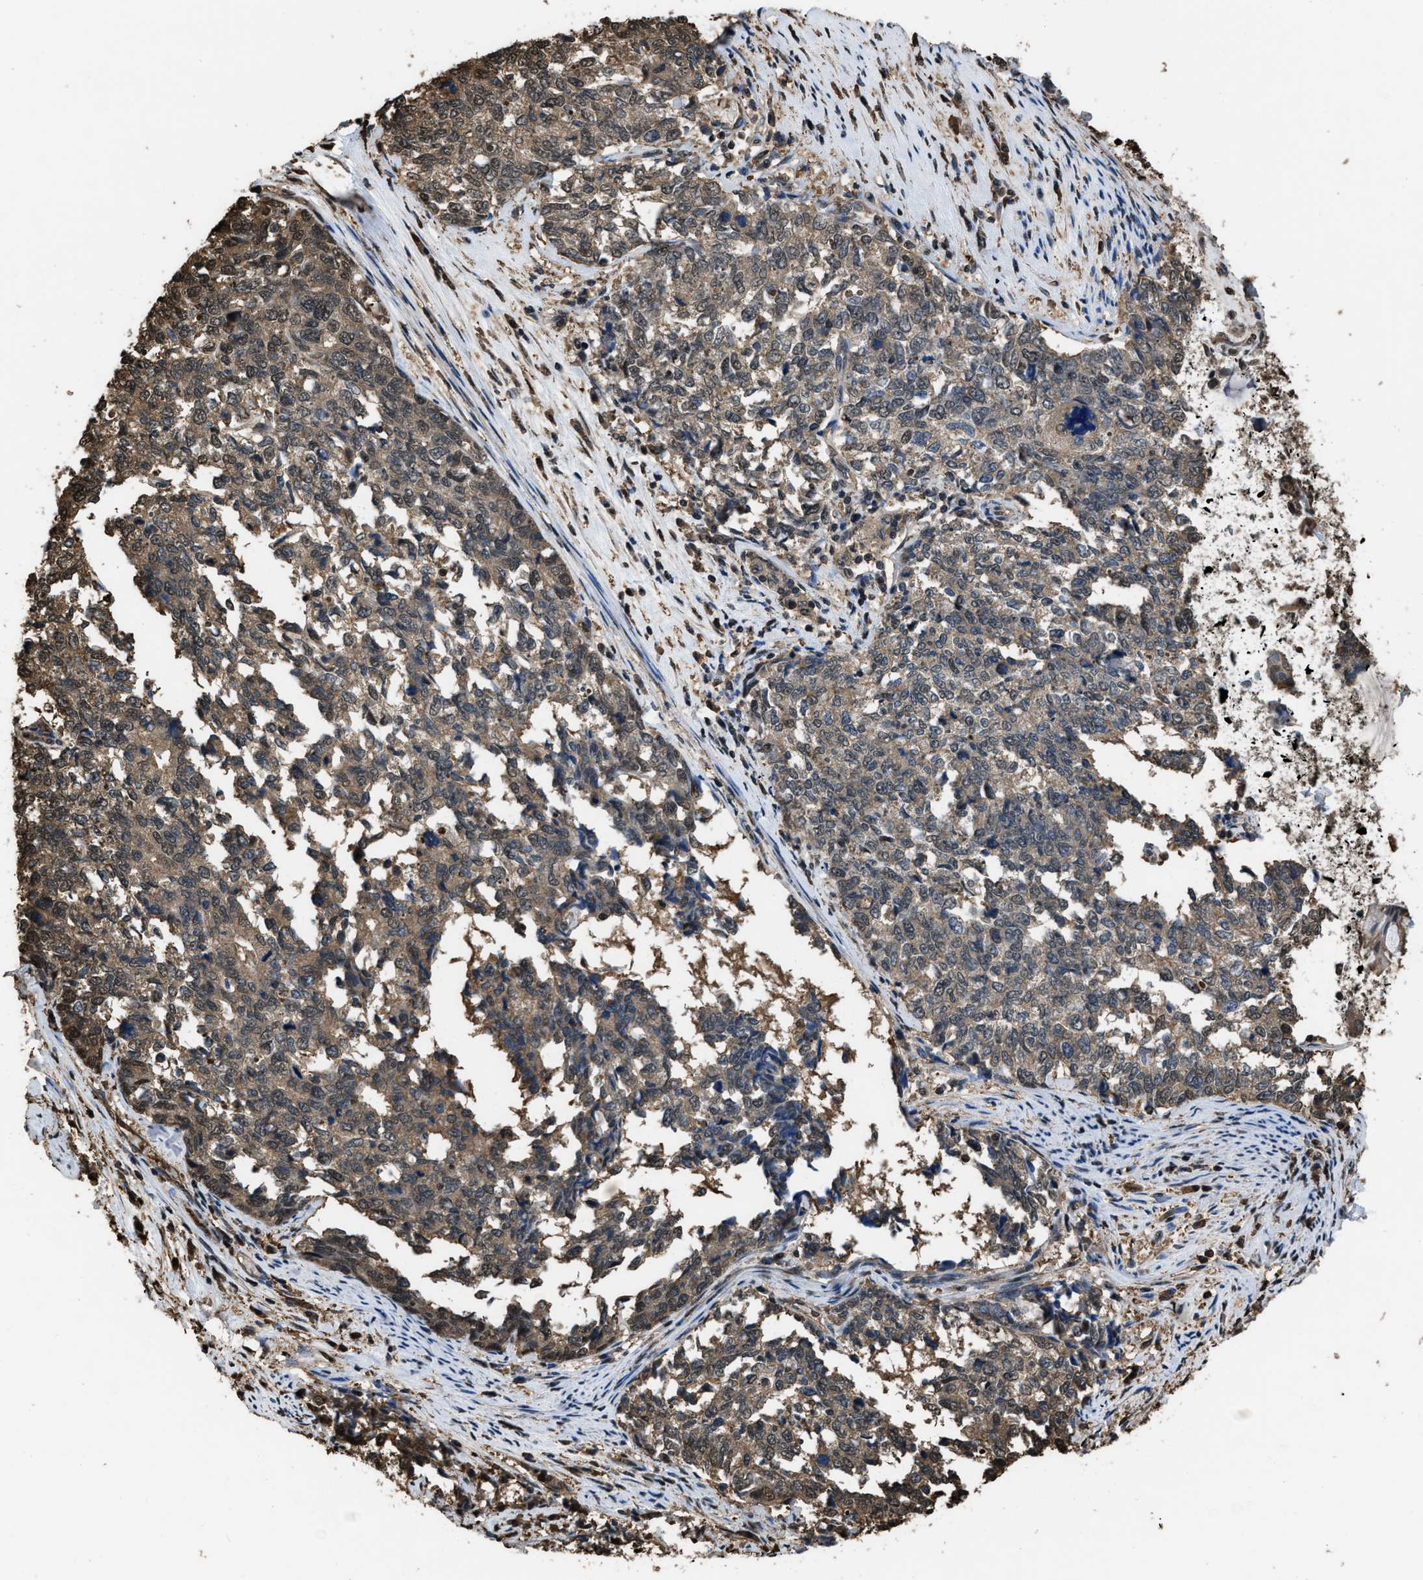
{"staining": {"intensity": "moderate", "quantity": "25%-75%", "location": "cytoplasmic/membranous,nuclear"}, "tissue": "cervical cancer", "cell_type": "Tumor cells", "image_type": "cancer", "snomed": [{"axis": "morphology", "description": "Squamous cell carcinoma, NOS"}, {"axis": "topography", "description": "Cervix"}], "caption": "This histopathology image reveals cervical cancer stained with immunohistochemistry to label a protein in brown. The cytoplasmic/membranous and nuclear of tumor cells show moderate positivity for the protein. Nuclei are counter-stained blue.", "gene": "FNTA", "patient": {"sex": "female", "age": 63}}